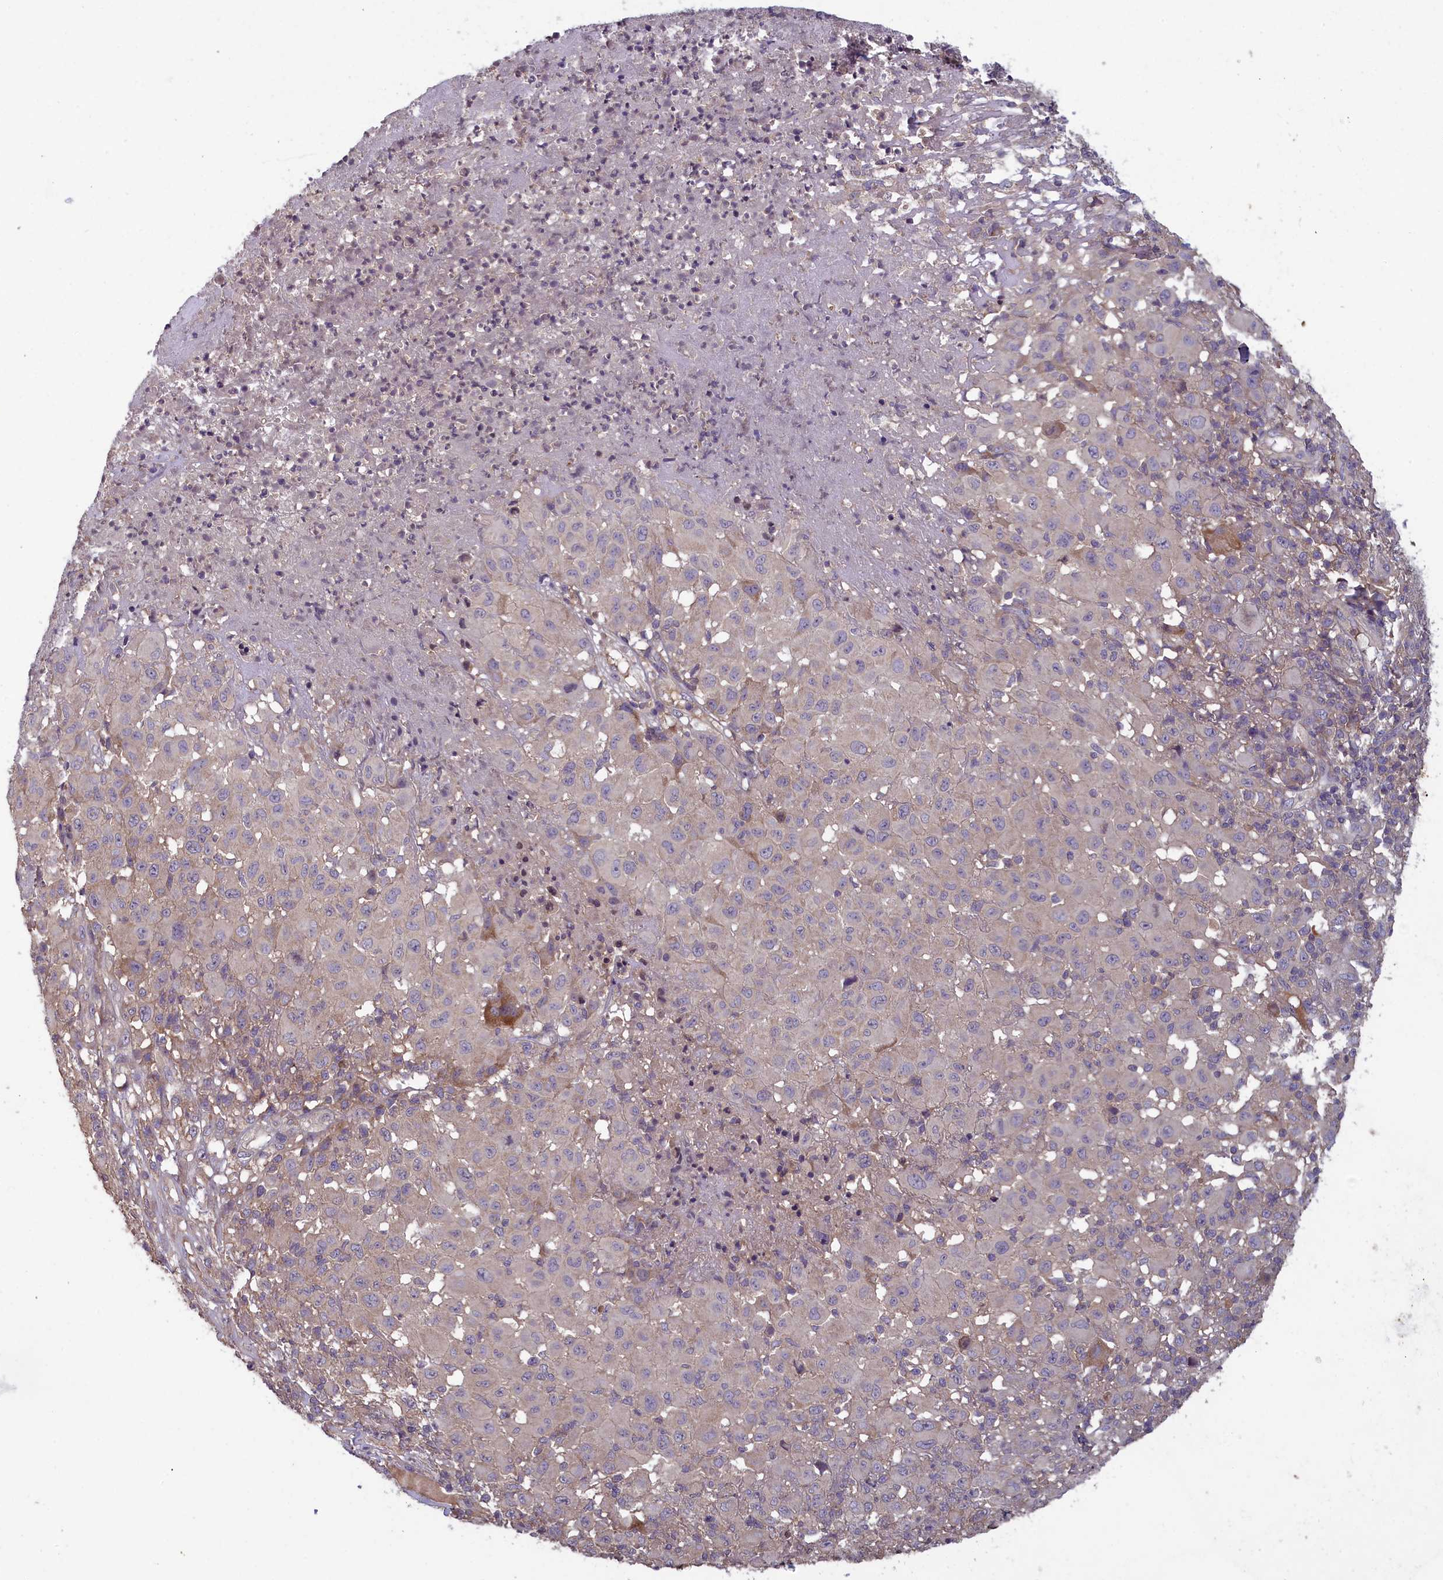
{"staining": {"intensity": "negative", "quantity": "none", "location": "none"}, "tissue": "melanoma", "cell_type": "Tumor cells", "image_type": "cancer", "snomed": [{"axis": "morphology", "description": "Malignant melanoma, NOS"}, {"axis": "topography", "description": "Skin"}], "caption": "An immunohistochemistry (IHC) photomicrograph of malignant melanoma is shown. There is no staining in tumor cells of malignant melanoma.", "gene": "NUDT6", "patient": {"sex": "male", "age": 73}}